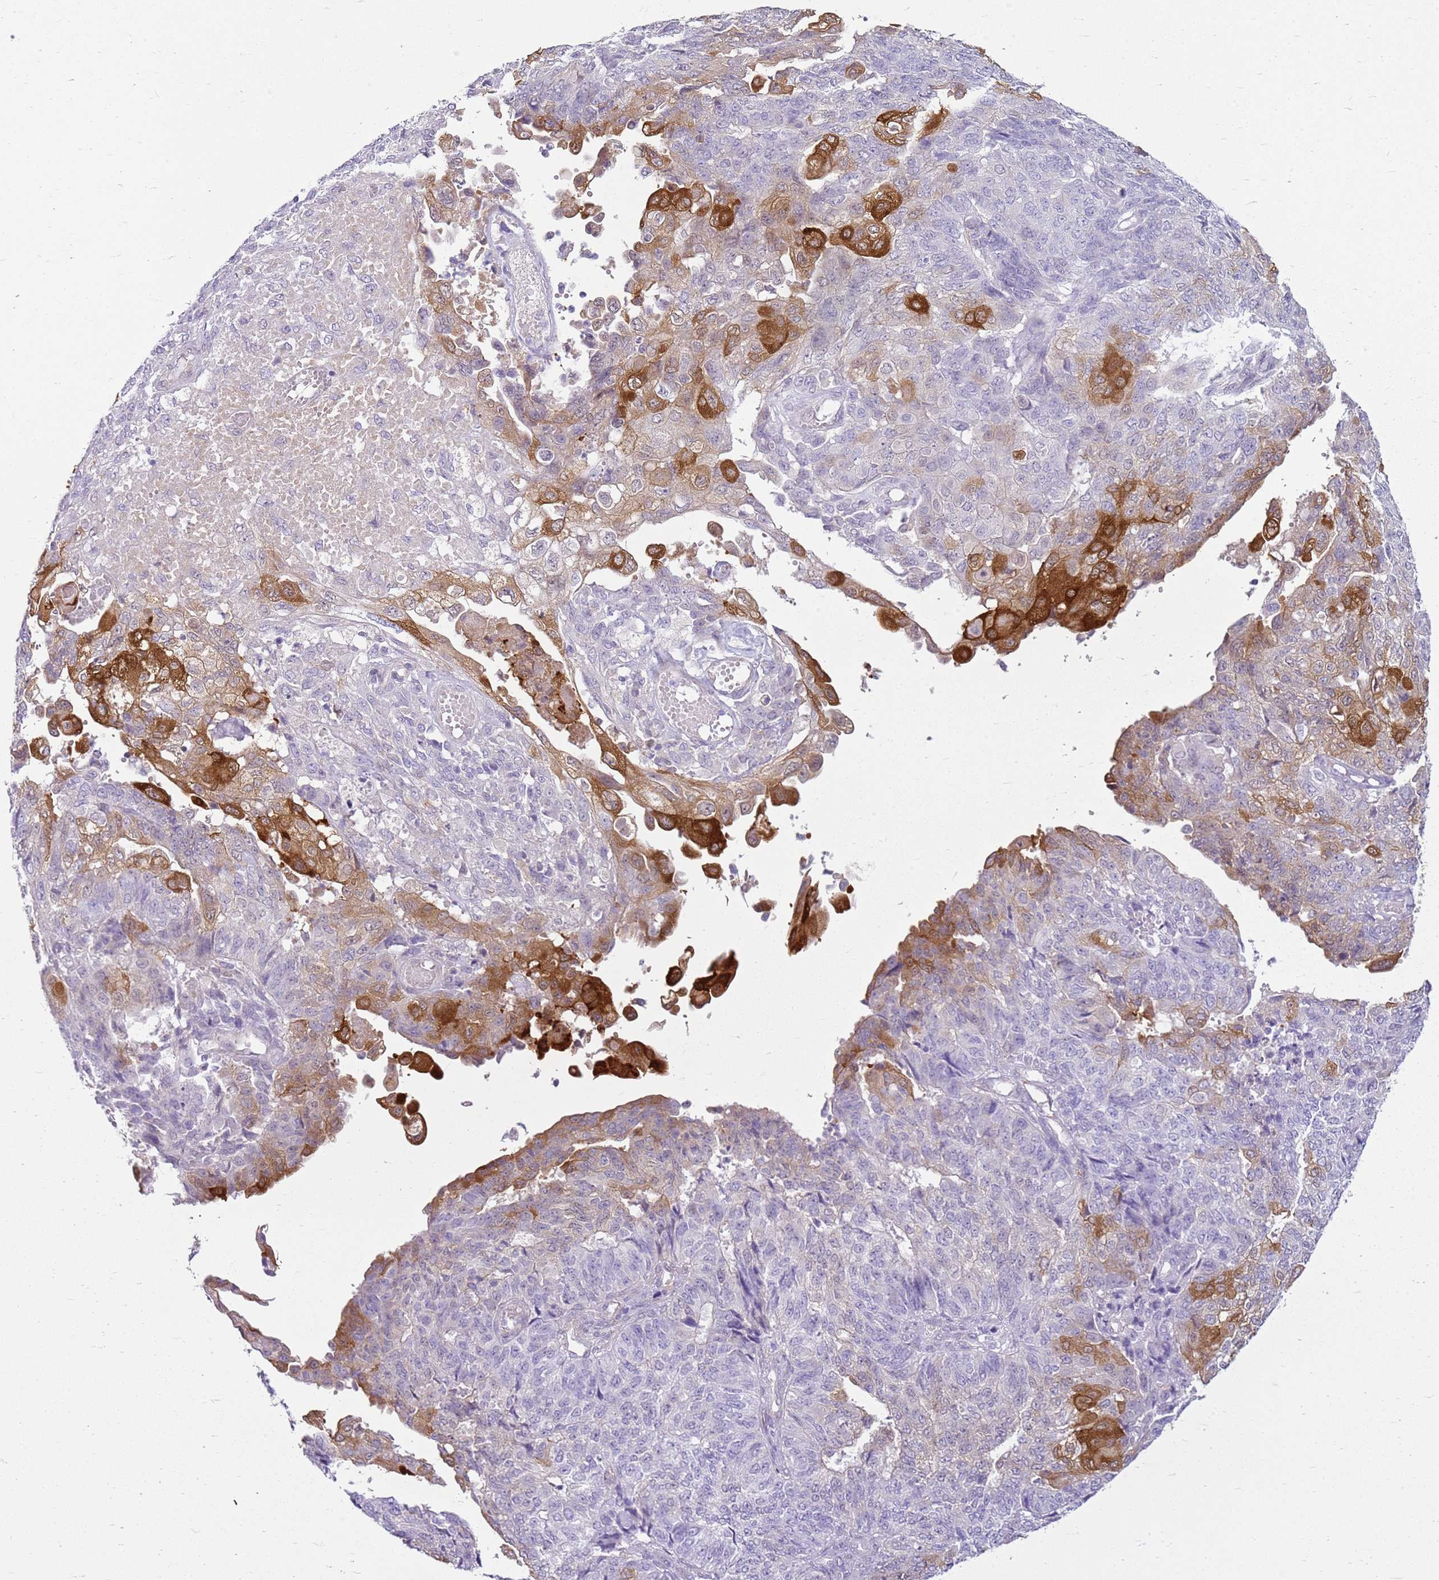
{"staining": {"intensity": "strong", "quantity": "<25%", "location": "cytoplasmic/membranous"}, "tissue": "endometrial cancer", "cell_type": "Tumor cells", "image_type": "cancer", "snomed": [{"axis": "morphology", "description": "Adenocarcinoma, NOS"}, {"axis": "topography", "description": "Endometrium"}], "caption": "A brown stain highlights strong cytoplasmic/membranous positivity of a protein in human endometrial cancer (adenocarcinoma) tumor cells.", "gene": "HSPB1", "patient": {"sex": "female", "age": 32}}